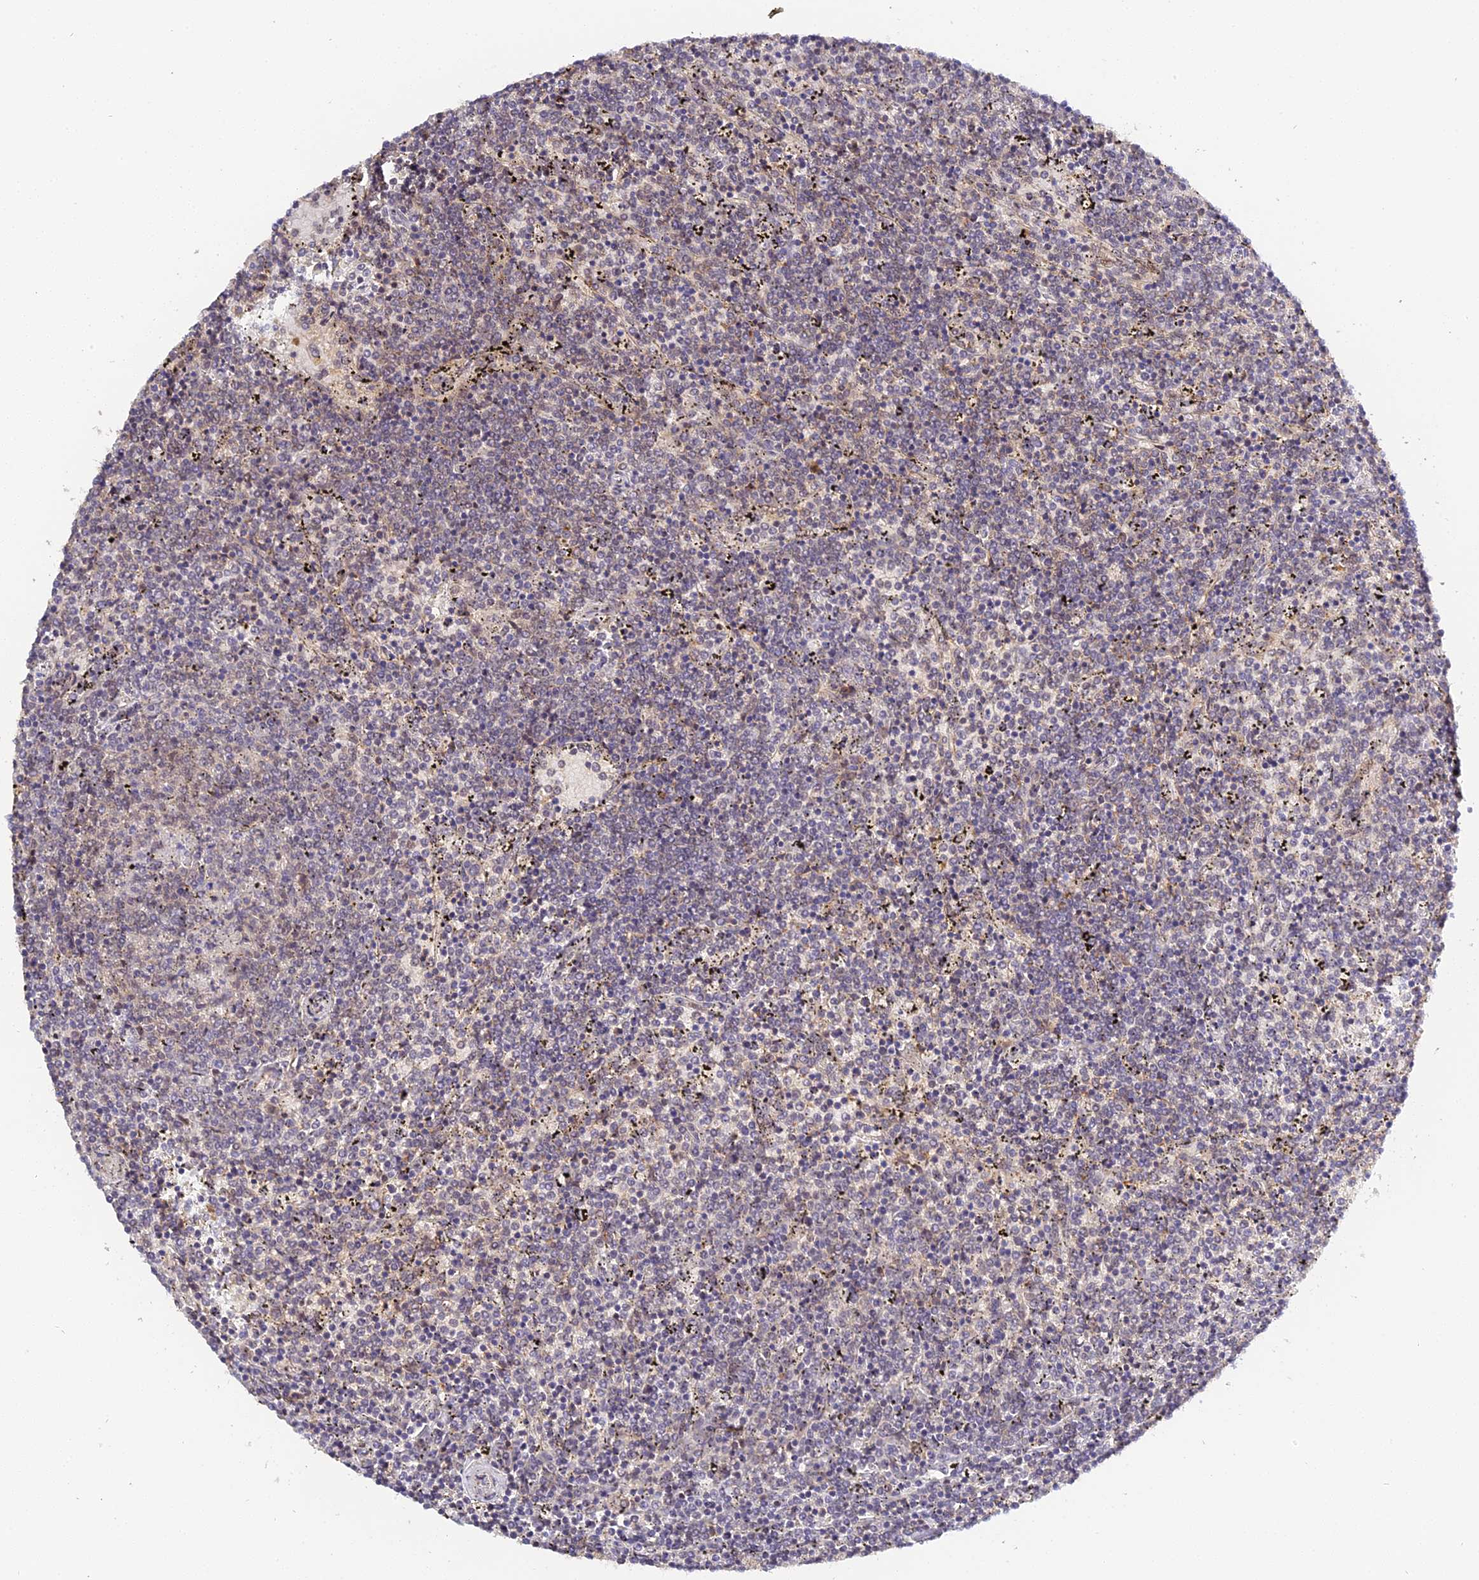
{"staining": {"intensity": "negative", "quantity": "none", "location": "none"}, "tissue": "lymphoma", "cell_type": "Tumor cells", "image_type": "cancer", "snomed": [{"axis": "morphology", "description": "Malignant lymphoma, non-Hodgkin's type, Low grade"}, {"axis": "topography", "description": "Spleen"}], "caption": "Tumor cells are negative for brown protein staining in low-grade malignant lymphoma, non-Hodgkin's type.", "gene": "IMPACT", "patient": {"sex": "female", "age": 50}}